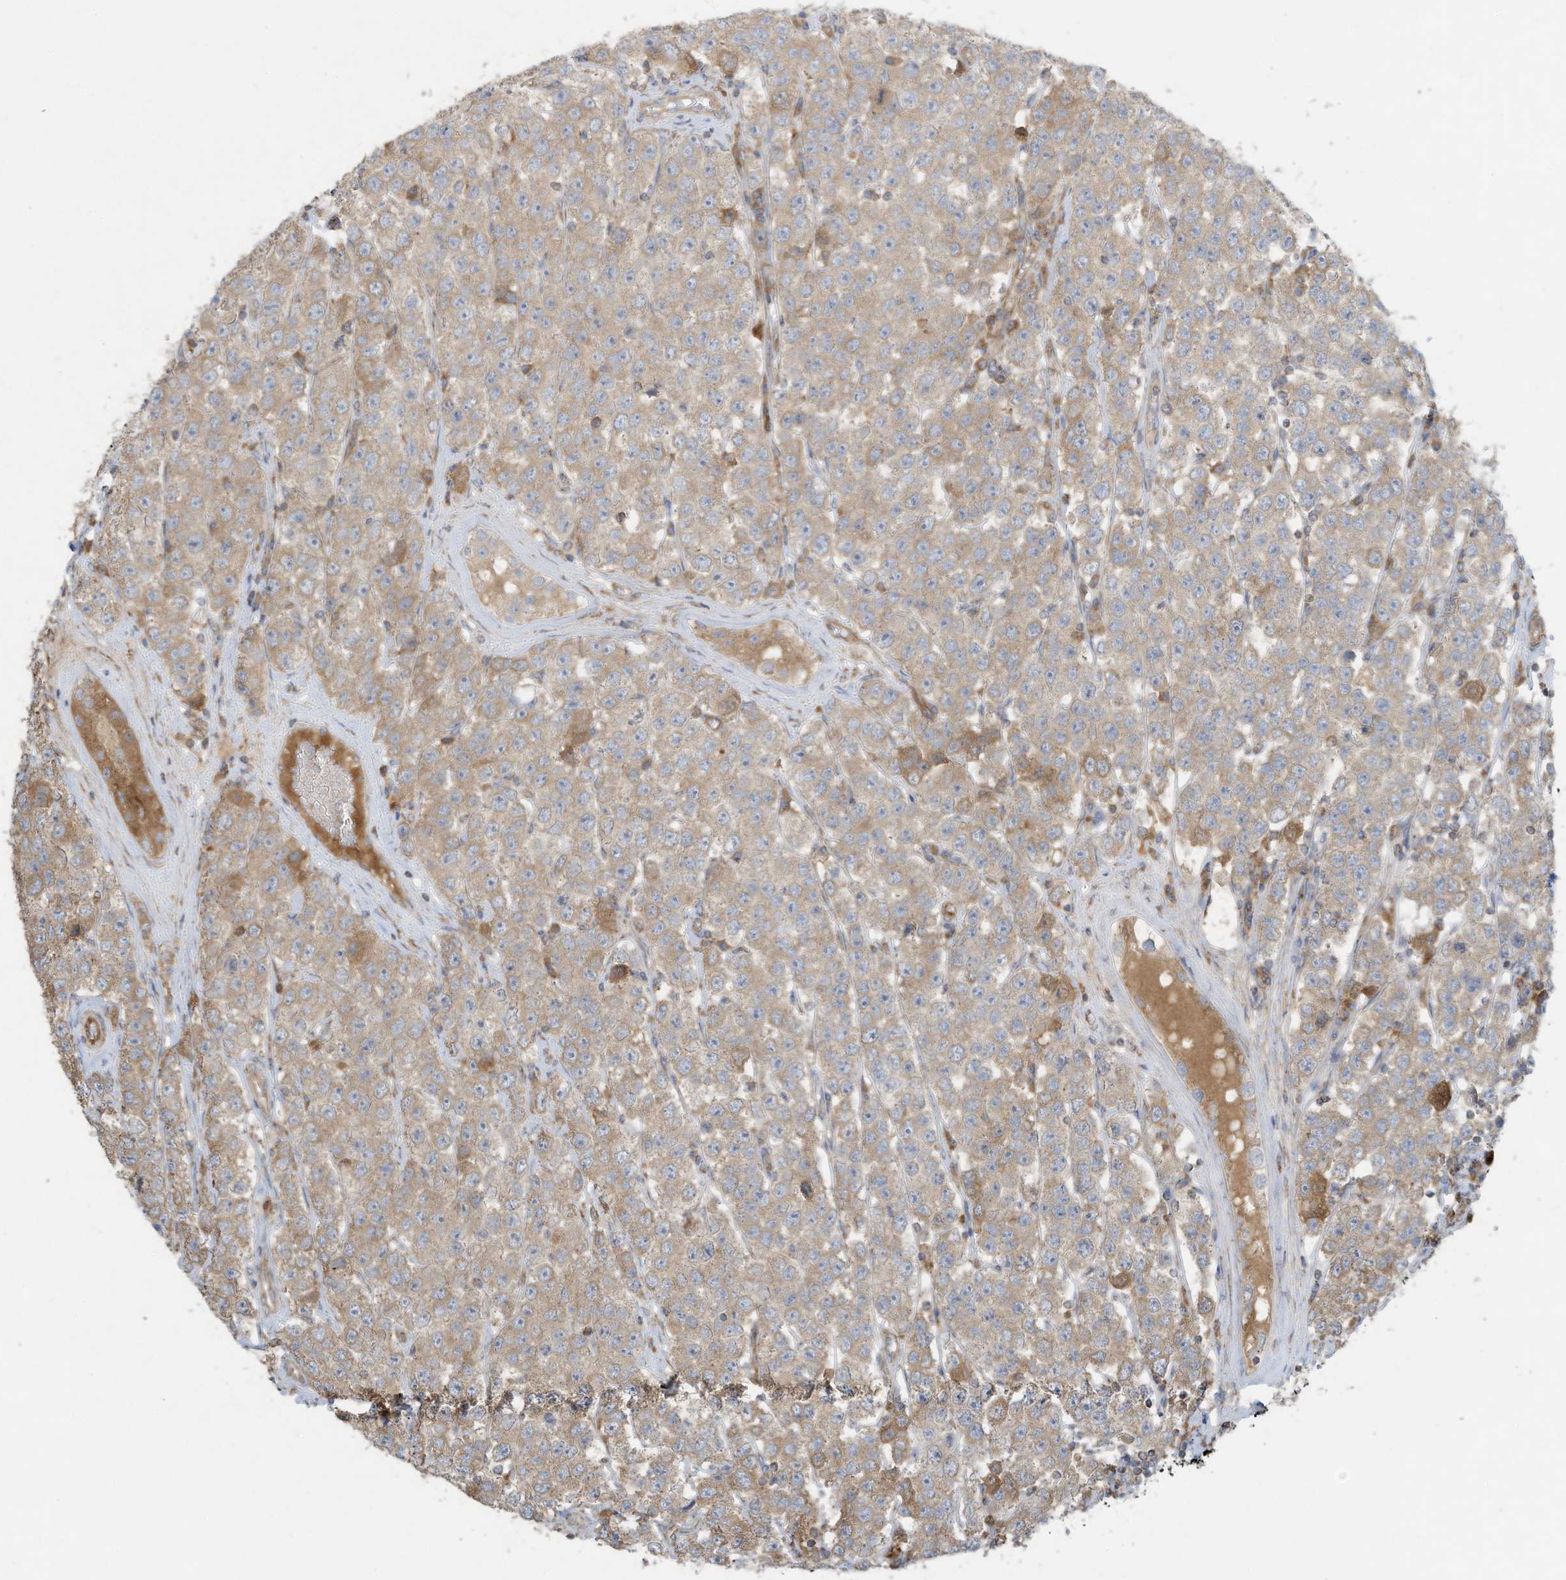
{"staining": {"intensity": "moderate", "quantity": ">75%", "location": "cytoplasmic/membranous"}, "tissue": "testis cancer", "cell_type": "Tumor cells", "image_type": "cancer", "snomed": [{"axis": "morphology", "description": "Seminoma, NOS"}, {"axis": "topography", "description": "Testis"}], "caption": "Testis seminoma stained with a brown dye shows moderate cytoplasmic/membranous positive expression in about >75% of tumor cells.", "gene": "SYNJ2", "patient": {"sex": "male", "age": 28}}